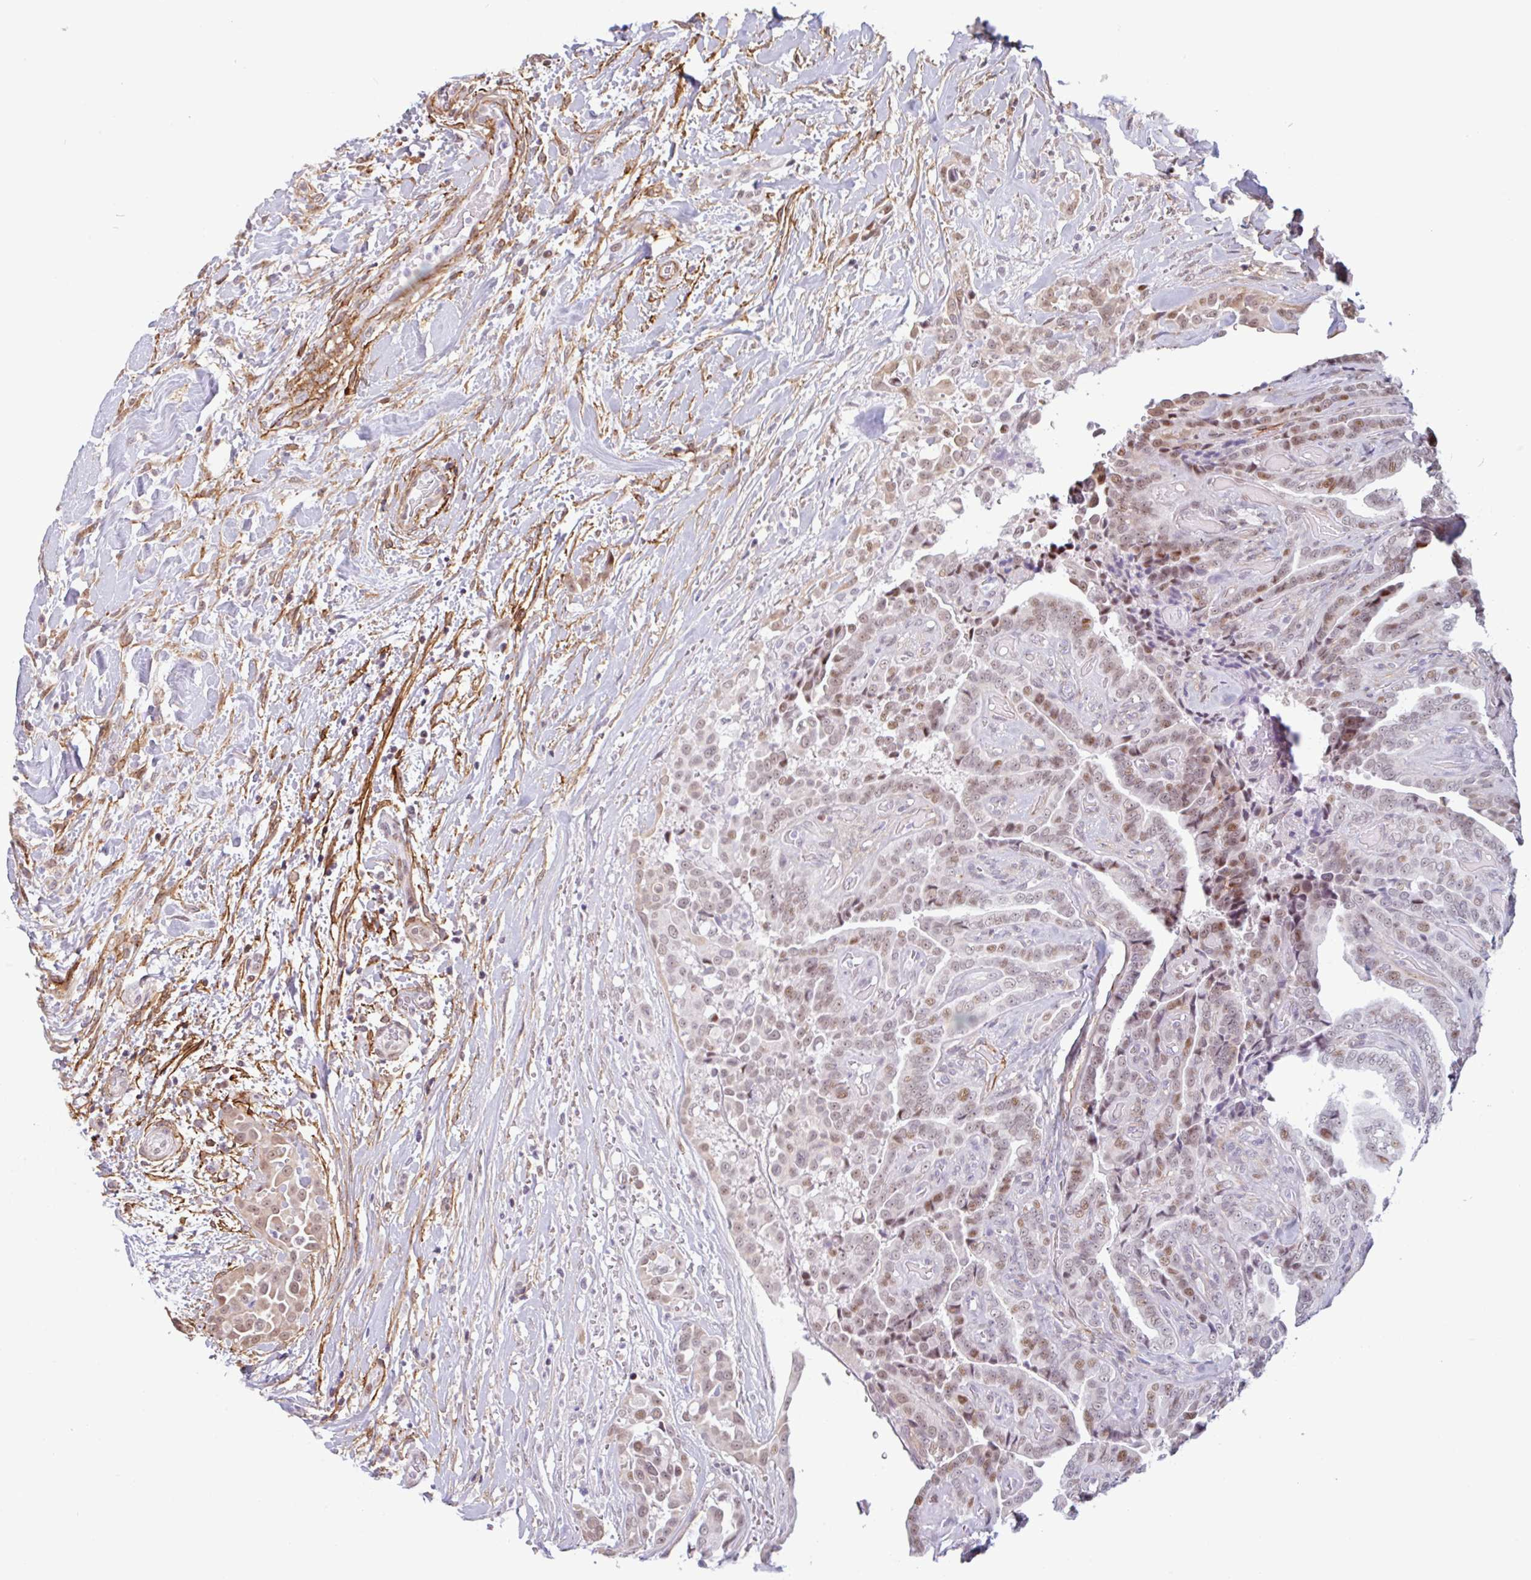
{"staining": {"intensity": "moderate", "quantity": ">75%", "location": "nuclear"}, "tissue": "thyroid cancer", "cell_type": "Tumor cells", "image_type": "cancer", "snomed": [{"axis": "morphology", "description": "Papillary adenocarcinoma, NOS"}, {"axis": "topography", "description": "Thyroid gland"}], "caption": "Thyroid cancer stained with a brown dye reveals moderate nuclear positive positivity in approximately >75% of tumor cells.", "gene": "TMEM119", "patient": {"sex": "male", "age": 61}}